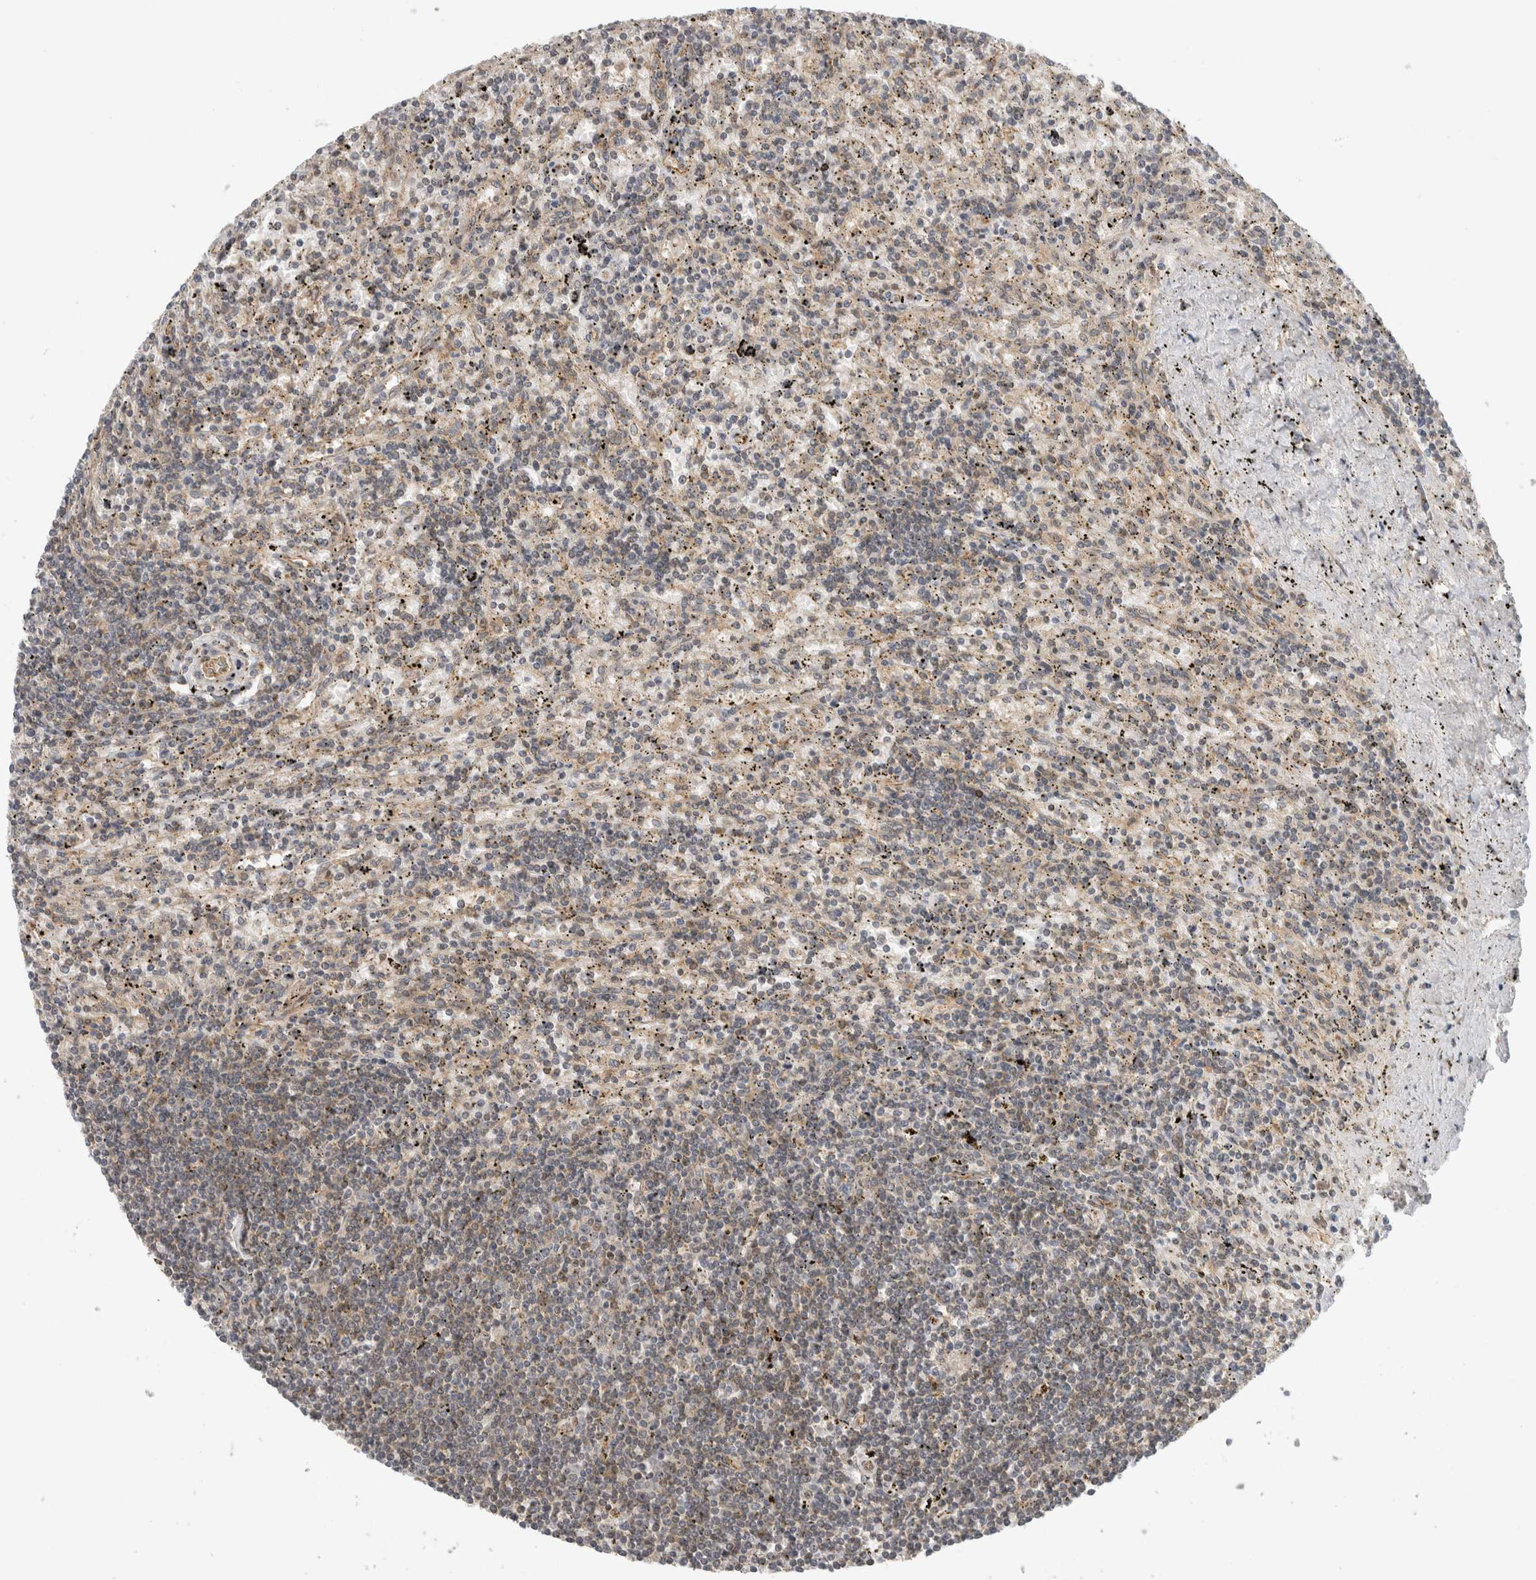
{"staining": {"intensity": "weak", "quantity": "<25%", "location": "nuclear"}, "tissue": "lymphoma", "cell_type": "Tumor cells", "image_type": "cancer", "snomed": [{"axis": "morphology", "description": "Malignant lymphoma, non-Hodgkin's type, Low grade"}, {"axis": "topography", "description": "Spleen"}], "caption": "Lymphoma was stained to show a protein in brown. There is no significant expression in tumor cells.", "gene": "WASF2", "patient": {"sex": "male", "age": 76}}